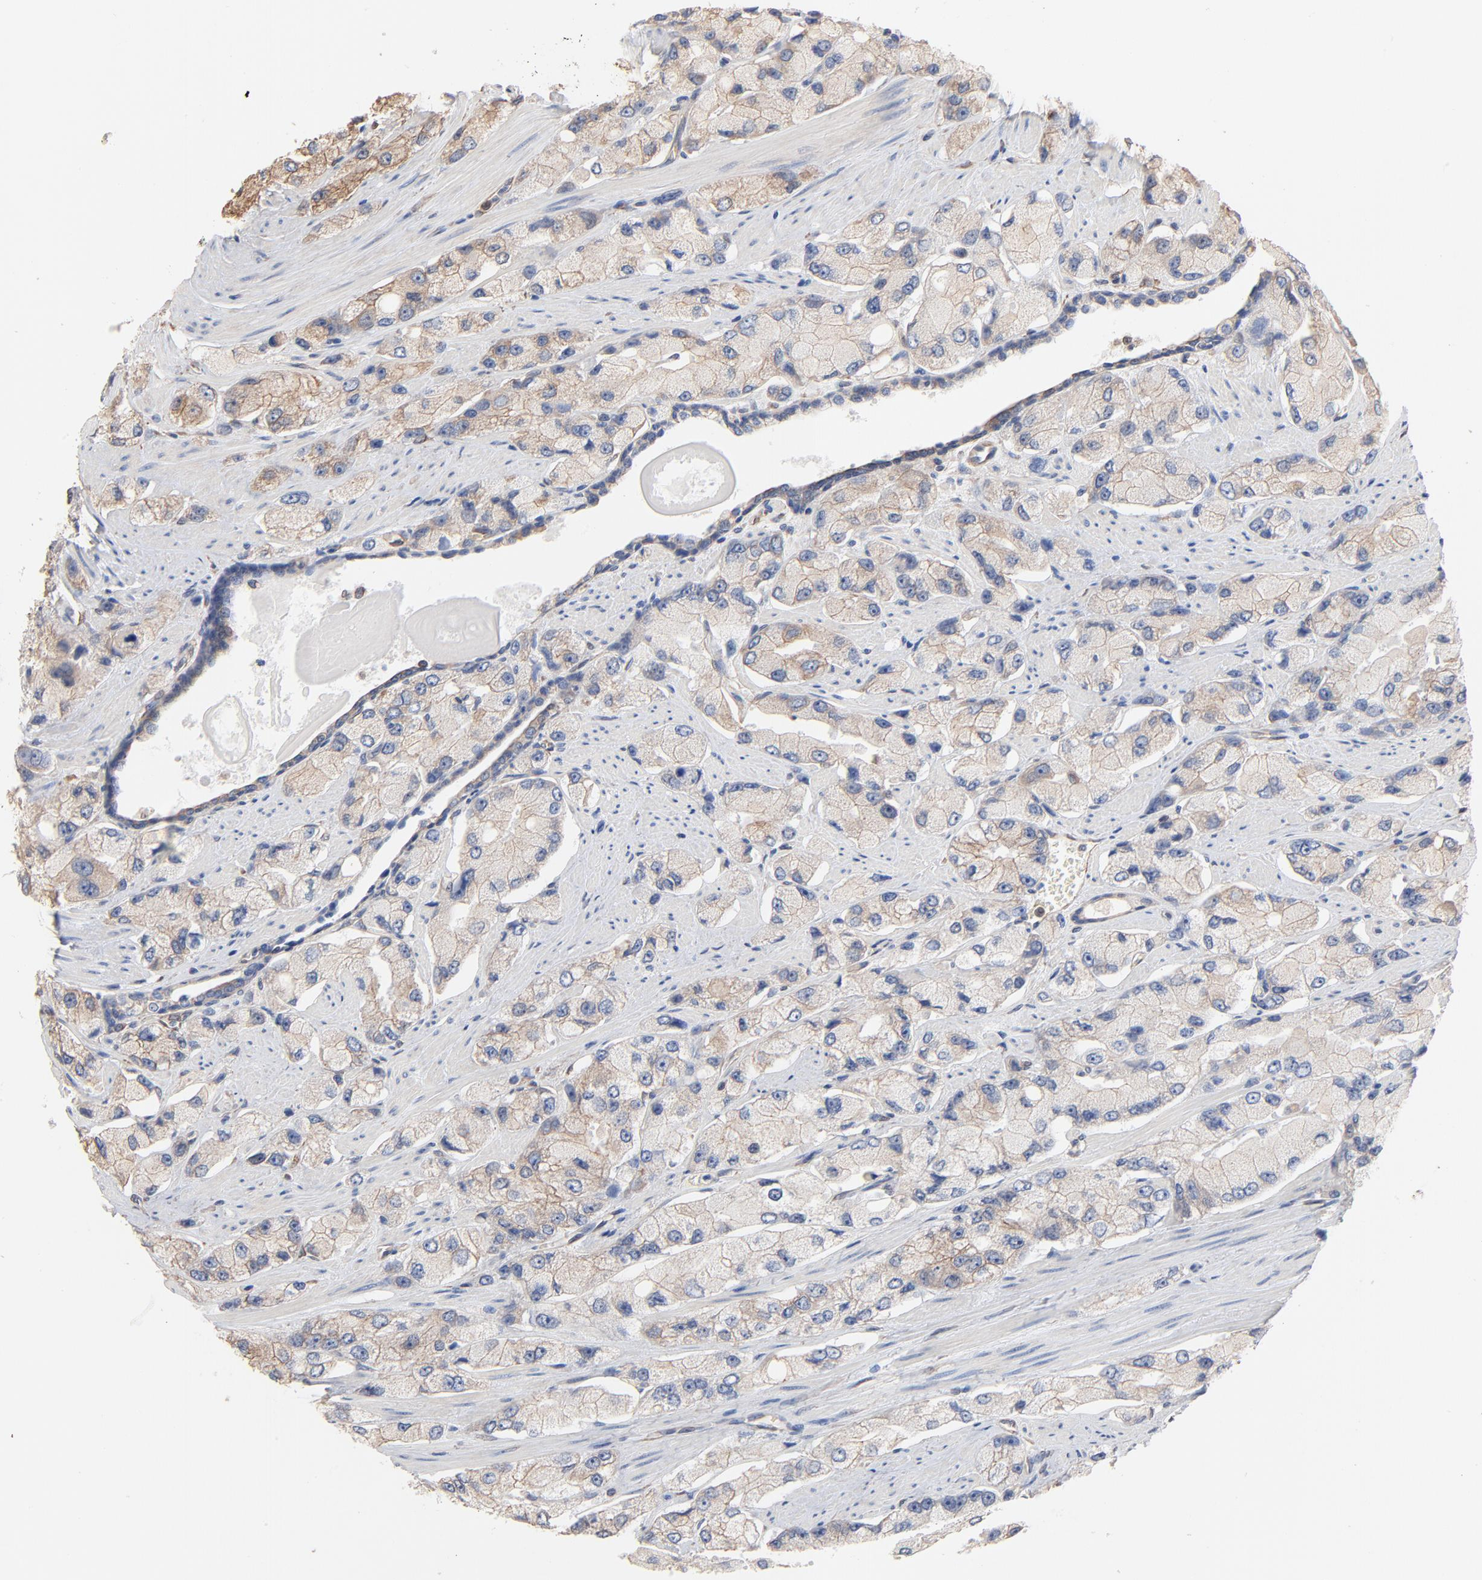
{"staining": {"intensity": "negative", "quantity": "none", "location": "none"}, "tissue": "prostate cancer", "cell_type": "Tumor cells", "image_type": "cancer", "snomed": [{"axis": "morphology", "description": "Adenocarcinoma, High grade"}, {"axis": "topography", "description": "Prostate"}], "caption": "IHC histopathology image of prostate high-grade adenocarcinoma stained for a protein (brown), which displays no staining in tumor cells.", "gene": "ABCD4", "patient": {"sex": "male", "age": 58}}